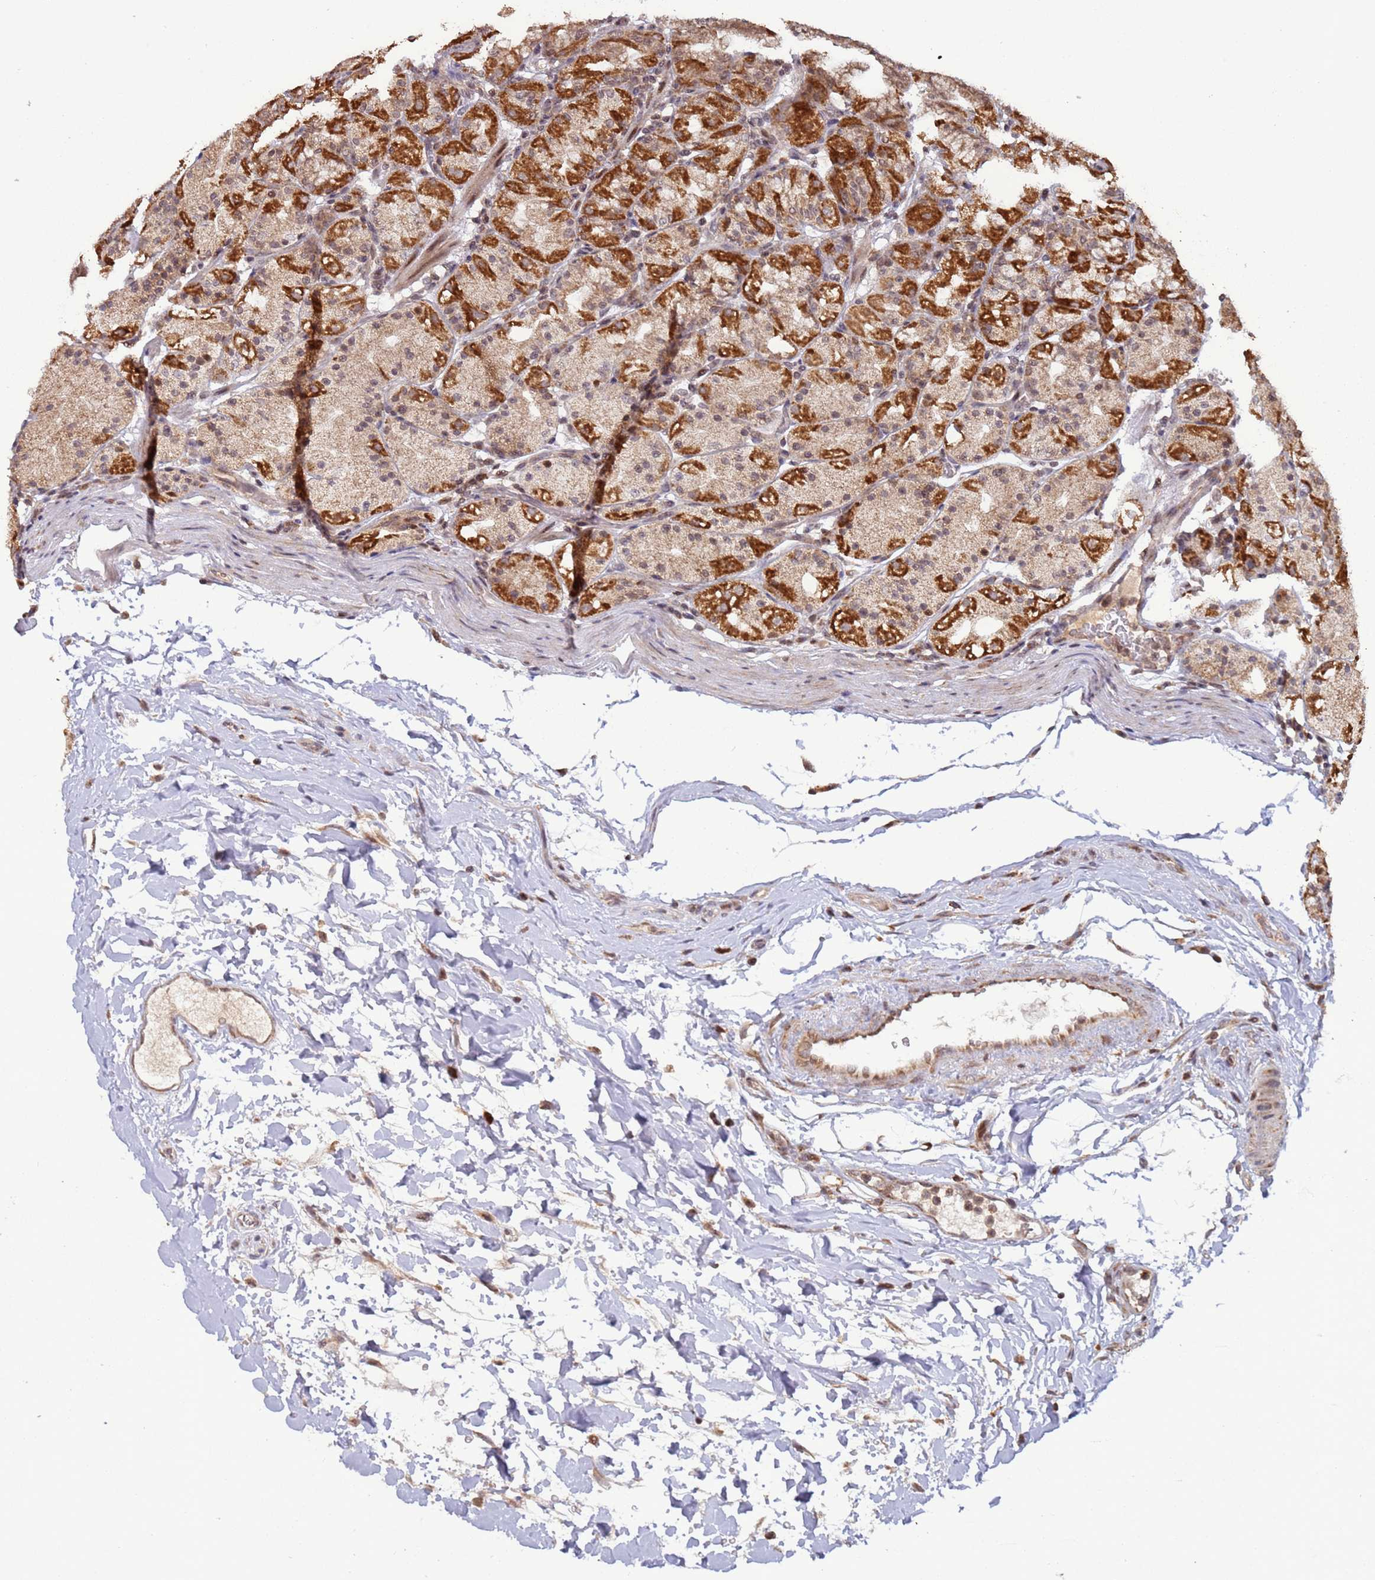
{"staining": {"intensity": "strong", "quantity": "25%-75%", "location": "cytoplasmic/membranous,nuclear"}, "tissue": "stomach", "cell_type": "Glandular cells", "image_type": "normal", "snomed": [{"axis": "morphology", "description": "Normal tissue, NOS"}, {"axis": "topography", "description": "Stomach, upper"}], "caption": "Stomach stained with DAB (3,3'-diaminobenzidine) immunohistochemistry (IHC) shows high levels of strong cytoplasmic/membranous,nuclear positivity in about 25%-75% of glandular cells. (DAB (3,3'-diaminobenzidine) IHC with brightfield microscopy, high magnification).", "gene": "RCOR2", "patient": {"sex": "male", "age": 48}}